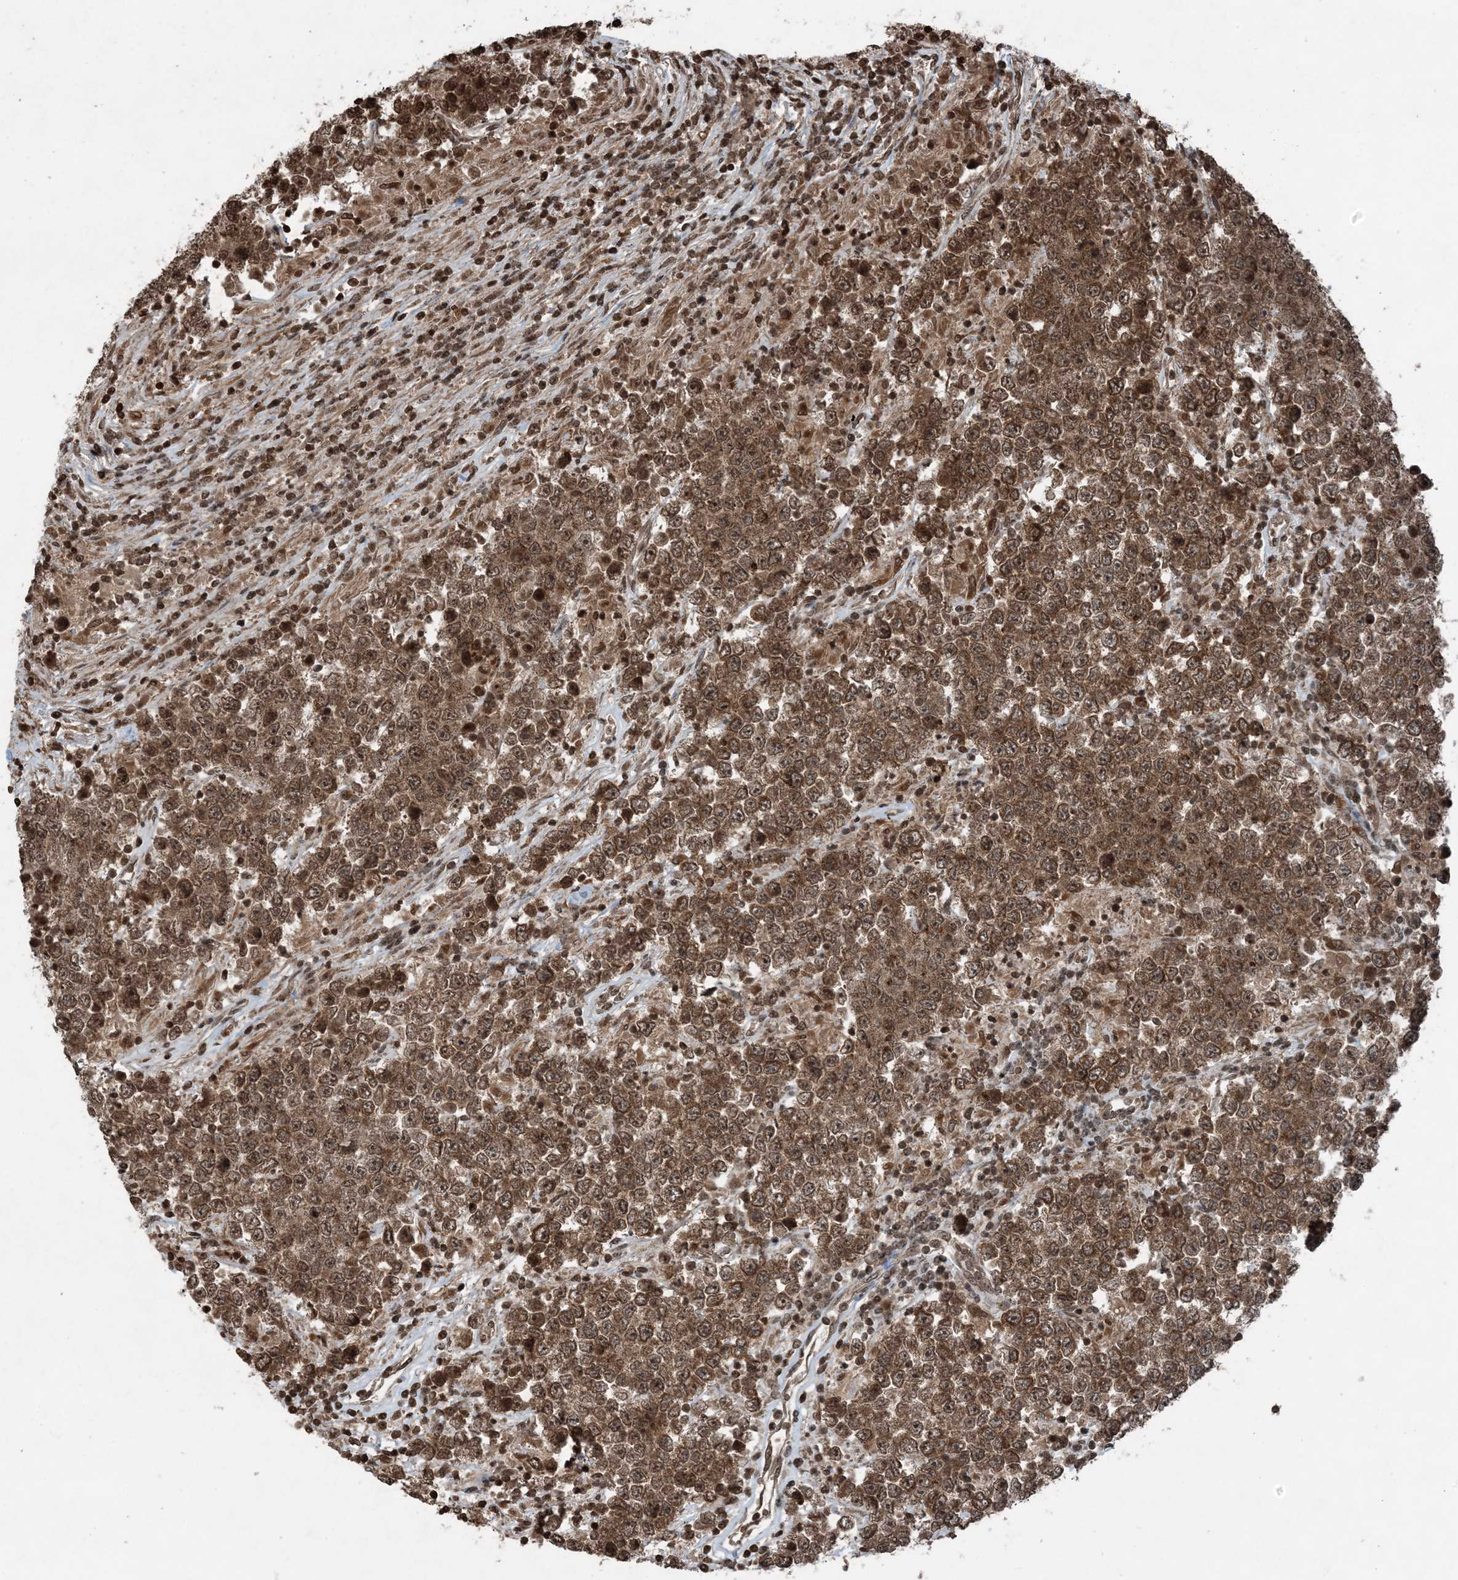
{"staining": {"intensity": "moderate", "quantity": ">75%", "location": "cytoplasmic/membranous,nuclear"}, "tissue": "testis cancer", "cell_type": "Tumor cells", "image_type": "cancer", "snomed": [{"axis": "morphology", "description": "Normal tissue, NOS"}, {"axis": "morphology", "description": "Urothelial carcinoma, High grade"}, {"axis": "morphology", "description": "Seminoma, NOS"}, {"axis": "morphology", "description": "Carcinoma, Embryonal, NOS"}, {"axis": "topography", "description": "Urinary bladder"}, {"axis": "topography", "description": "Testis"}], "caption": "Immunohistochemistry (IHC) image of neoplastic tissue: testis cancer stained using immunohistochemistry (IHC) reveals medium levels of moderate protein expression localized specifically in the cytoplasmic/membranous and nuclear of tumor cells, appearing as a cytoplasmic/membranous and nuclear brown color.", "gene": "ZFAND2B", "patient": {"sex": "male", "age": 41}}